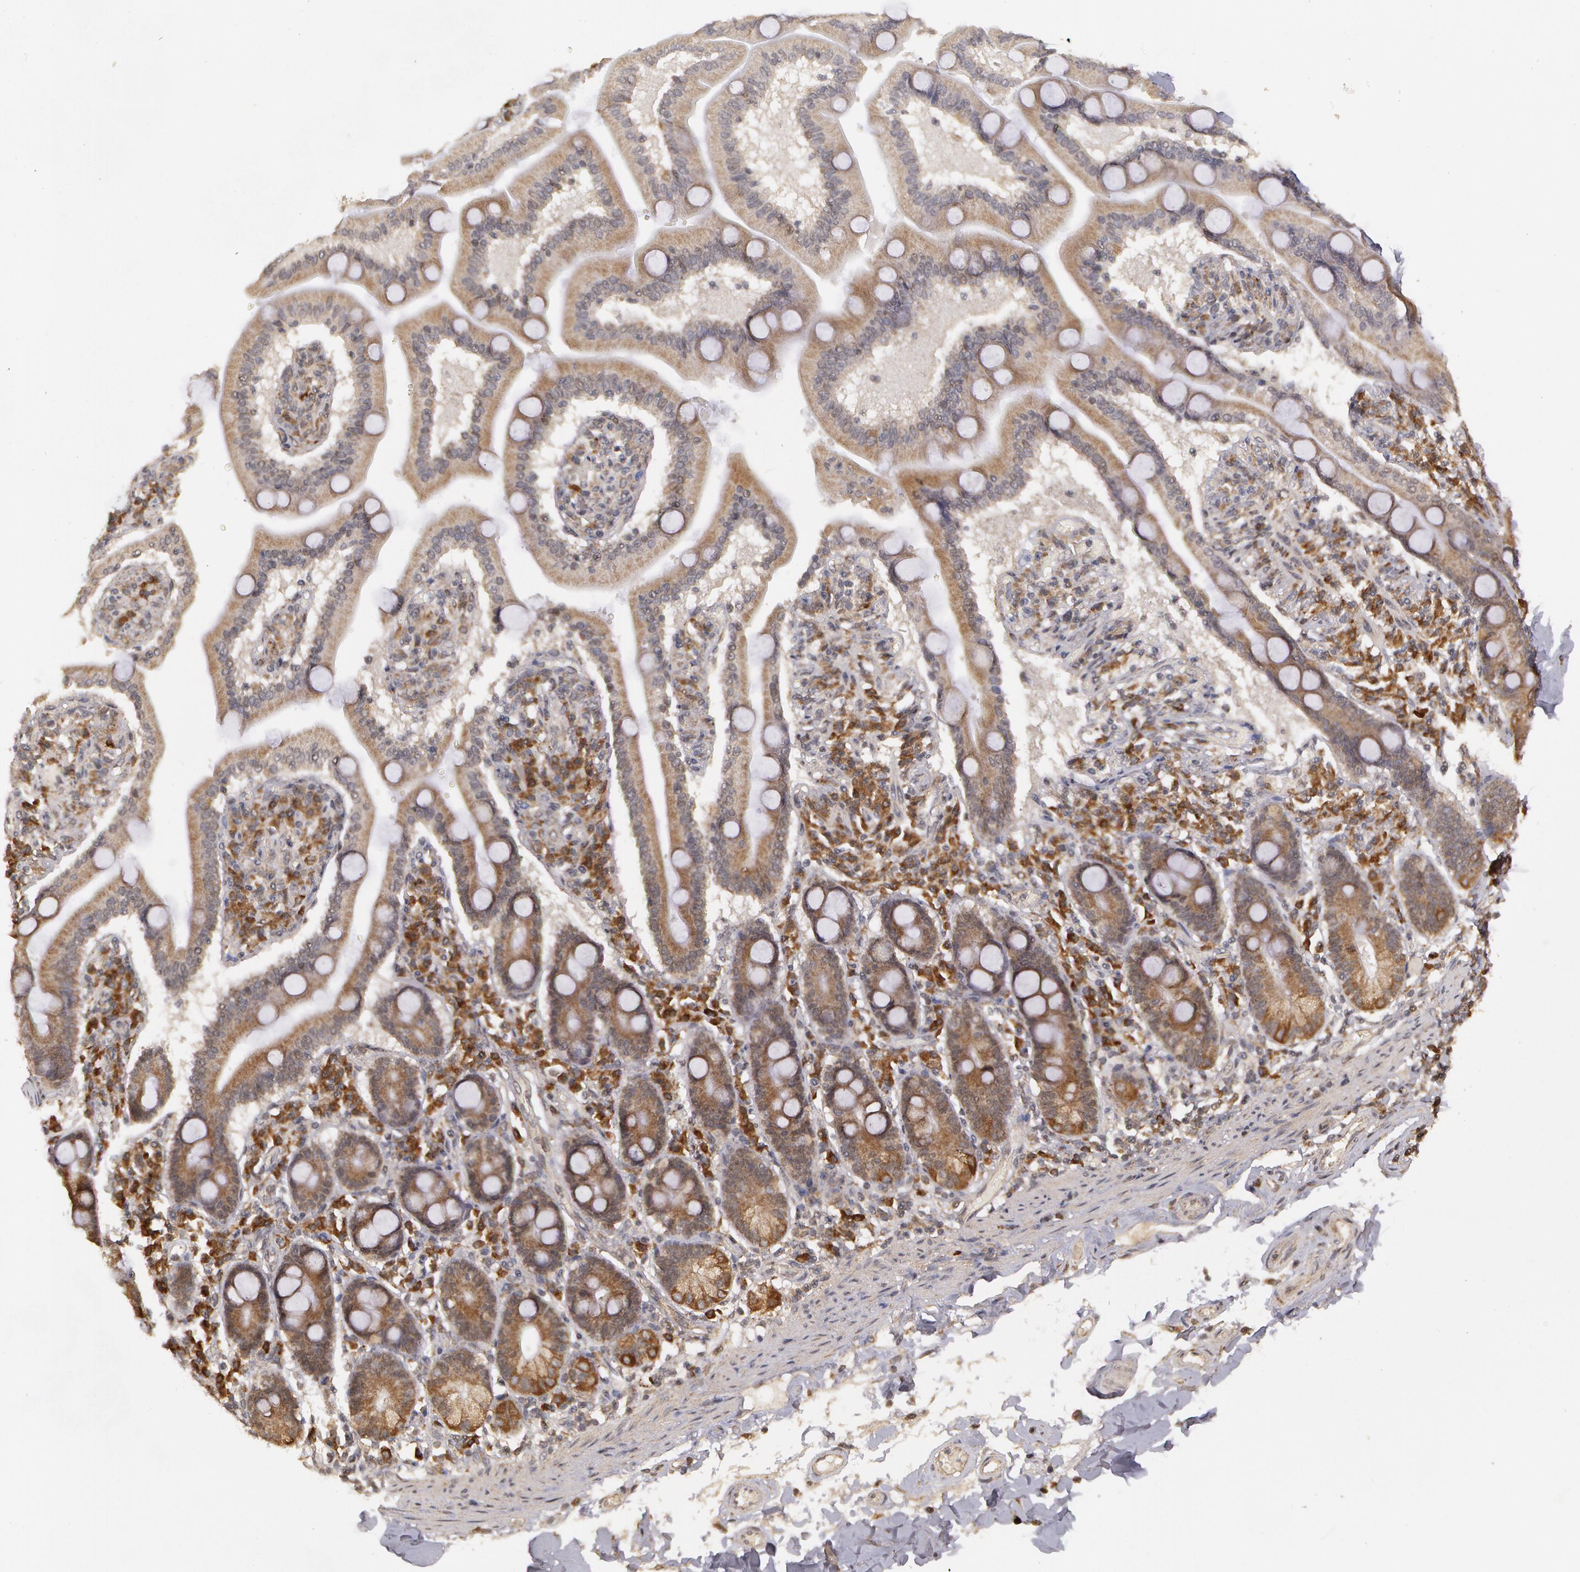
{"staining": {"intensity": "weak", "quantity": ">75%", "location": "cytoplasmic/membranous"}, "tissue": "adipose tissue", "cell_type": "Adipocytes", "image_type": "normal", "snomed": [{"axis": "morphology", "description": "Normal tissue, NOS"}, {"axis": "topography", "description": "Duodenum"}], "caption": "Protein expression analysis of unremarkable adipose tissue demonstrates weak cytoplasmic/membranous staining in about >75% of adipocytes.", "gene": "GLIS1", "patient": {"sex": "male", "age": 63}}